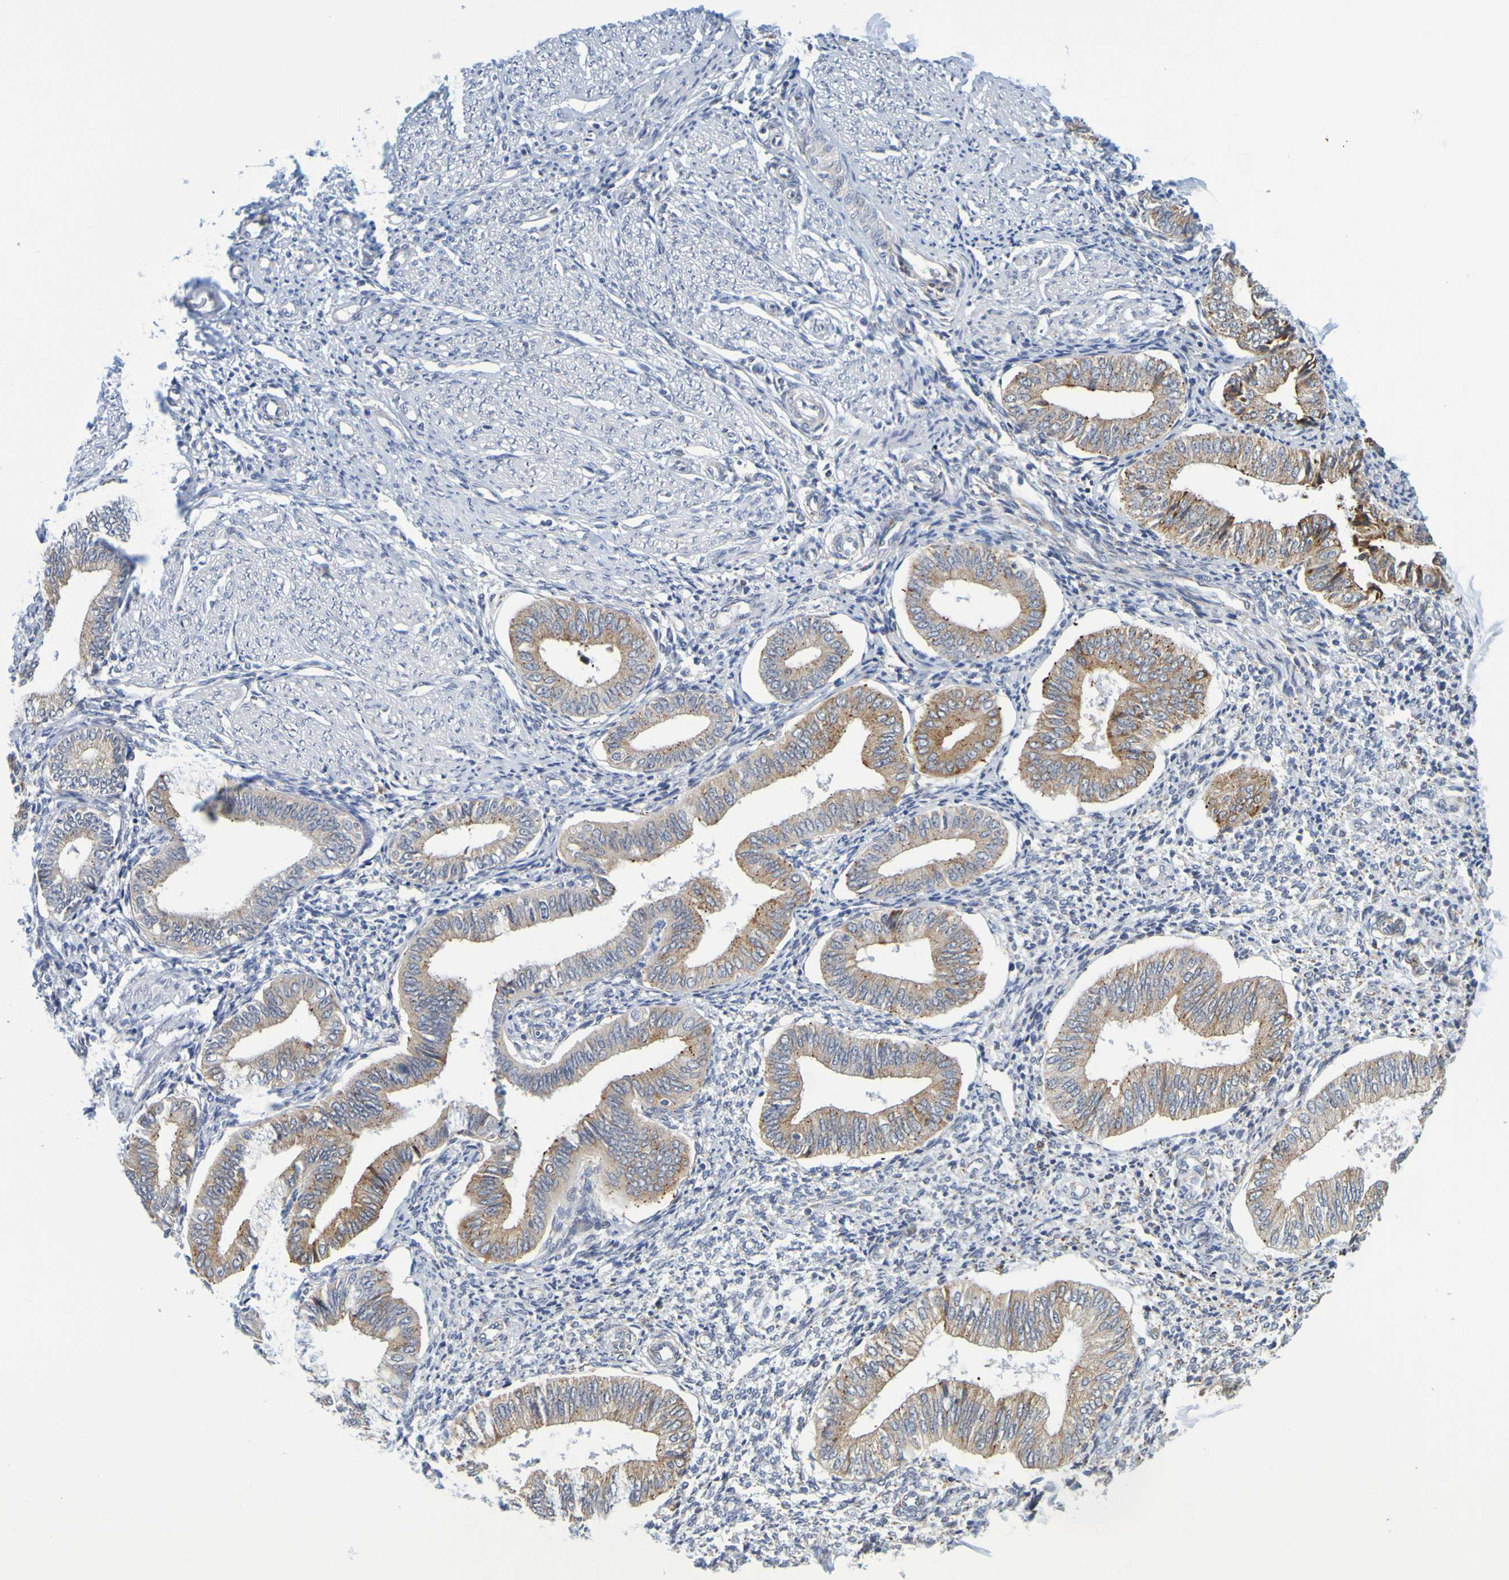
{"staining": {"intensity": "negative", "quantity": "none", "location": "none"}, "tissue": "endometrium", "cell_type": "Cells in endometrial stroma", "image_type": "normal", "snomed": [{"axis": "morphology", "description": "Normal tissue, NOS"}, {"axis": "topography", "description": "Endometrium"}], "caption": "This is an IHC micrograph of unremarkable endometrium. There is no expression in cells in endometrial stroma.", "gene": "SIL1", "patient": {"sex": "female", "age": 50}}